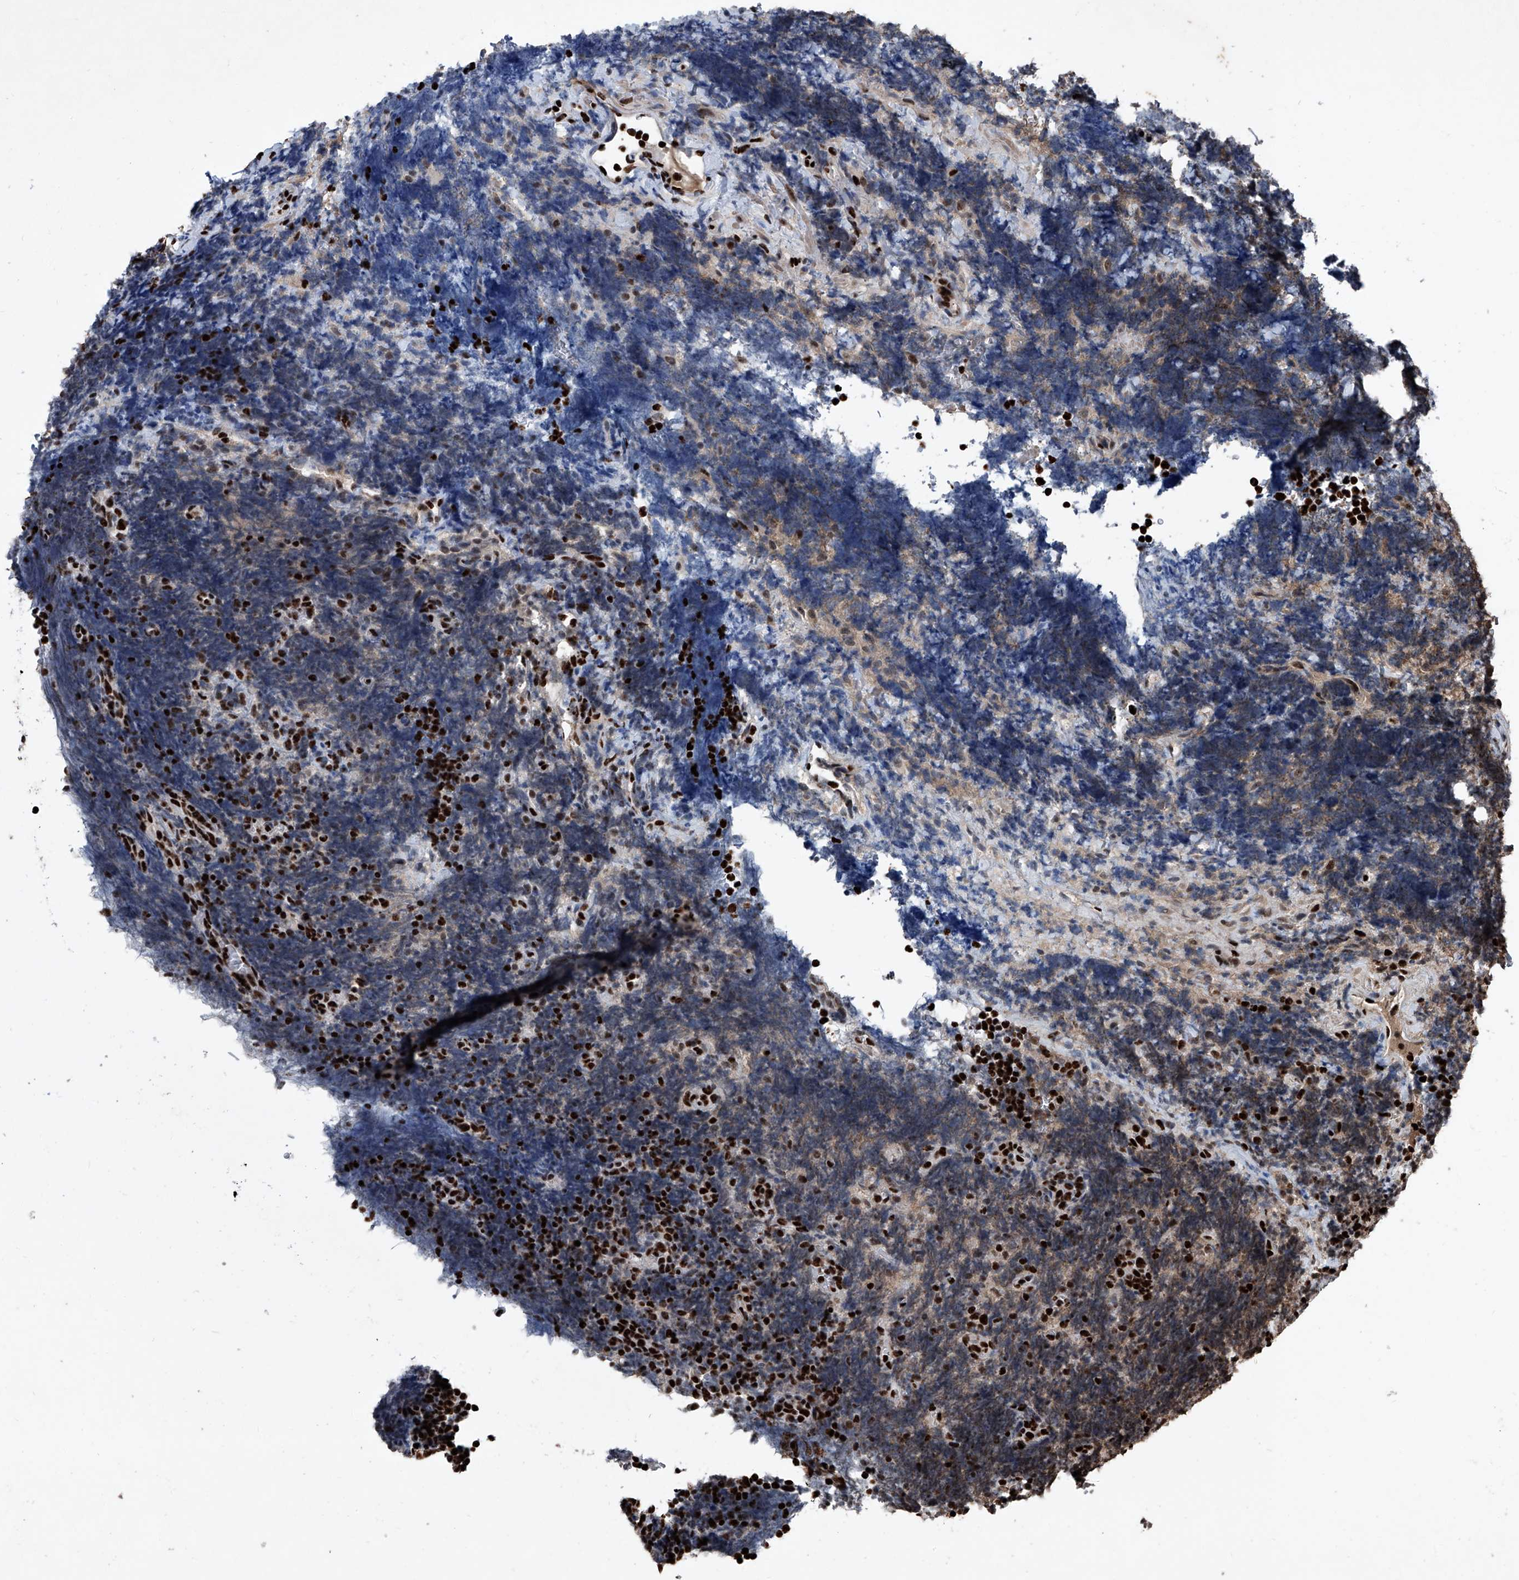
{"staining": {"intensity": "strong", "quantity": "<25%", "location": "nuclear"}, "tissue": "lymphoma", "cell_type": "Tumor cells", "image_type": "cancer", "snomed": [{"axis": "morphology", "description": "Malignant lymphoma, non-Hodgkin's type, High grade"}, {"axis": "topography", "description": "Lymph node"}], "caption": "Protein staining of malignant lymphoma, non-Hodgkin's type (high-grade) tissue demonstrates strong nuclear expression in approximately <25% of tumor cells.", "gene": "DDX39B", "patient": {"sex": "male", "age": 13}}